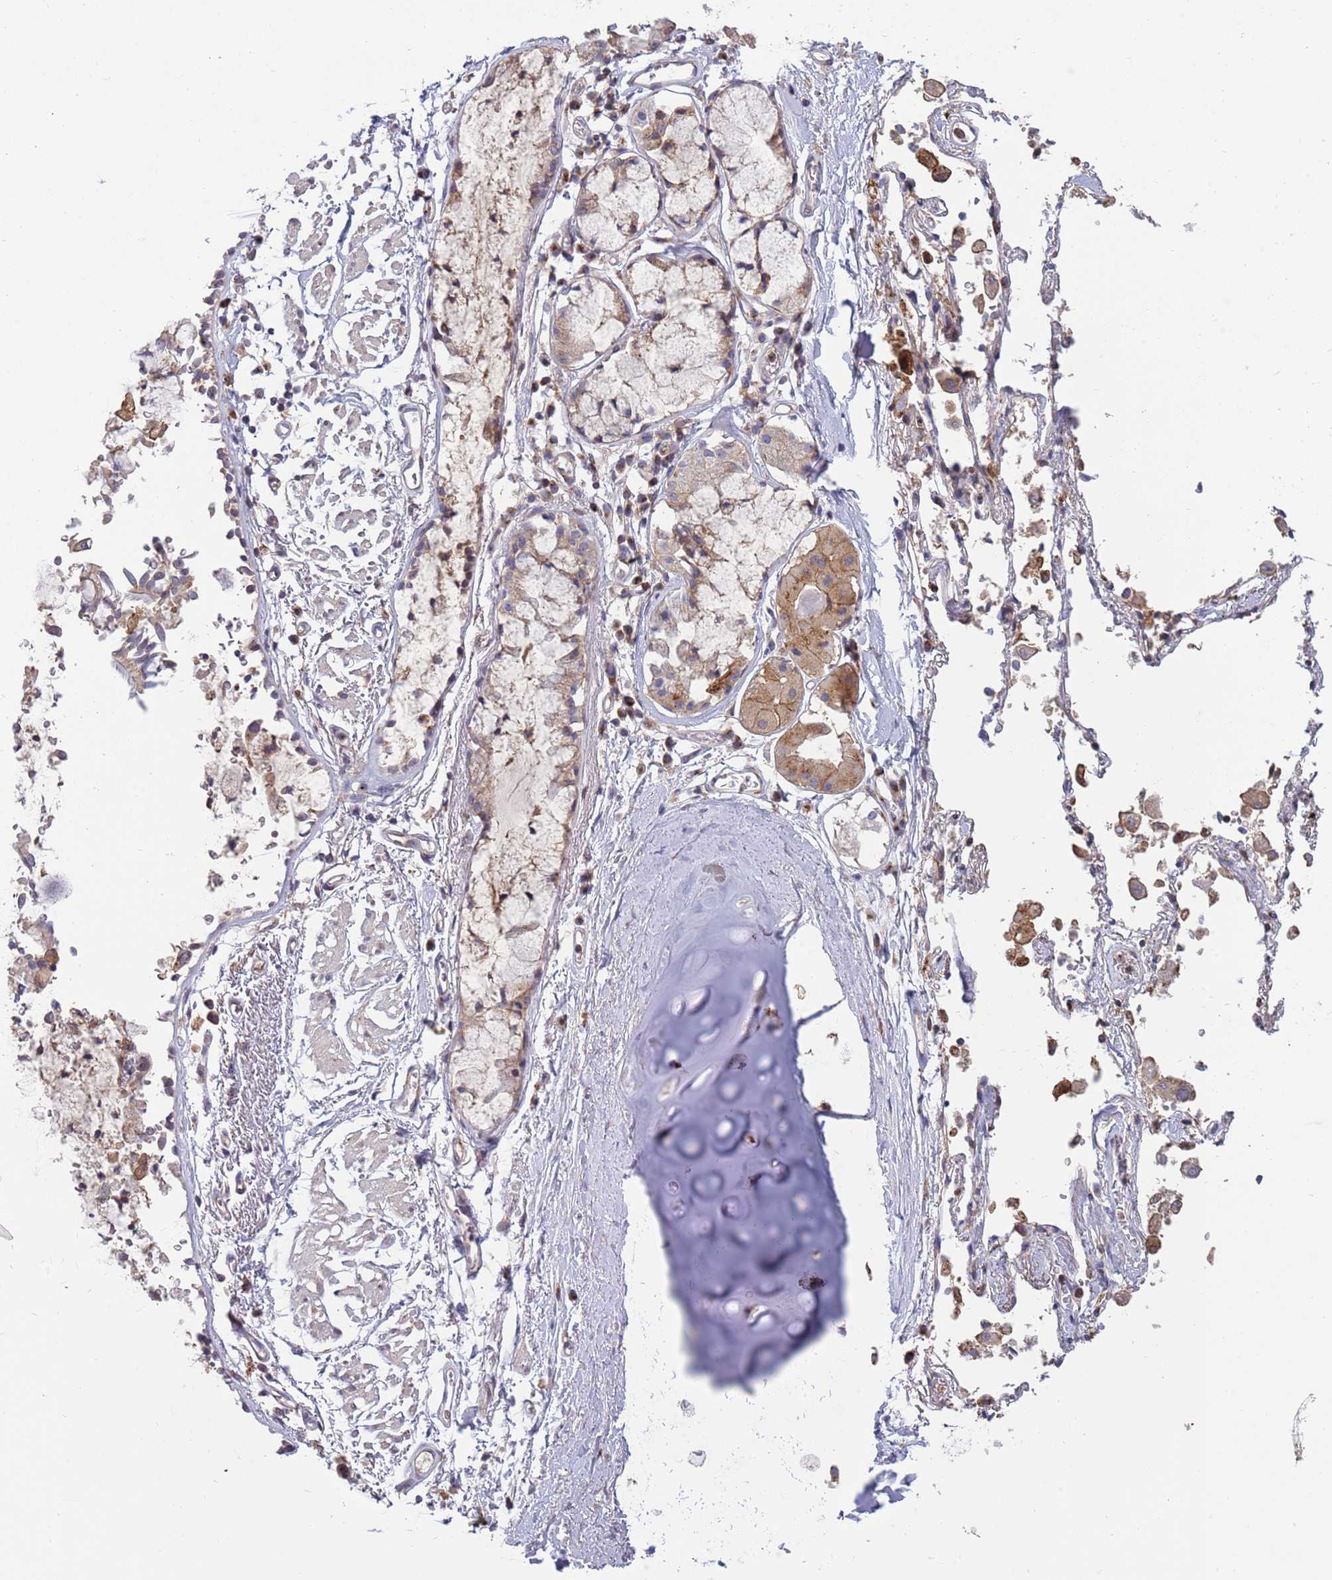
{"staining": {"intensity": "moderate", "quantity": "25%-75%", "location": "cytoplasmic/membranous"}, "tissue": "soft tissue", "cell_type": "Chondrocytes", "image_type": "normal", "snomed": [{"axis": "morphology", "description": "Normal tissue, NOS"}, {"axis": "topography", "description": "Cartilage tissue"}], "caption": "Benign soft tissue shows moderate cytoplasmic/membranous staining in about 25%-75% of chondrocytes, visualized by immunohistochemistry. (Stains: DAB in brown, nuclei in blue, Microscopy: brightfield microscopy at high magnification).", "gene": "BTBD7", "patient": {"sex": "male", "age": 73}}